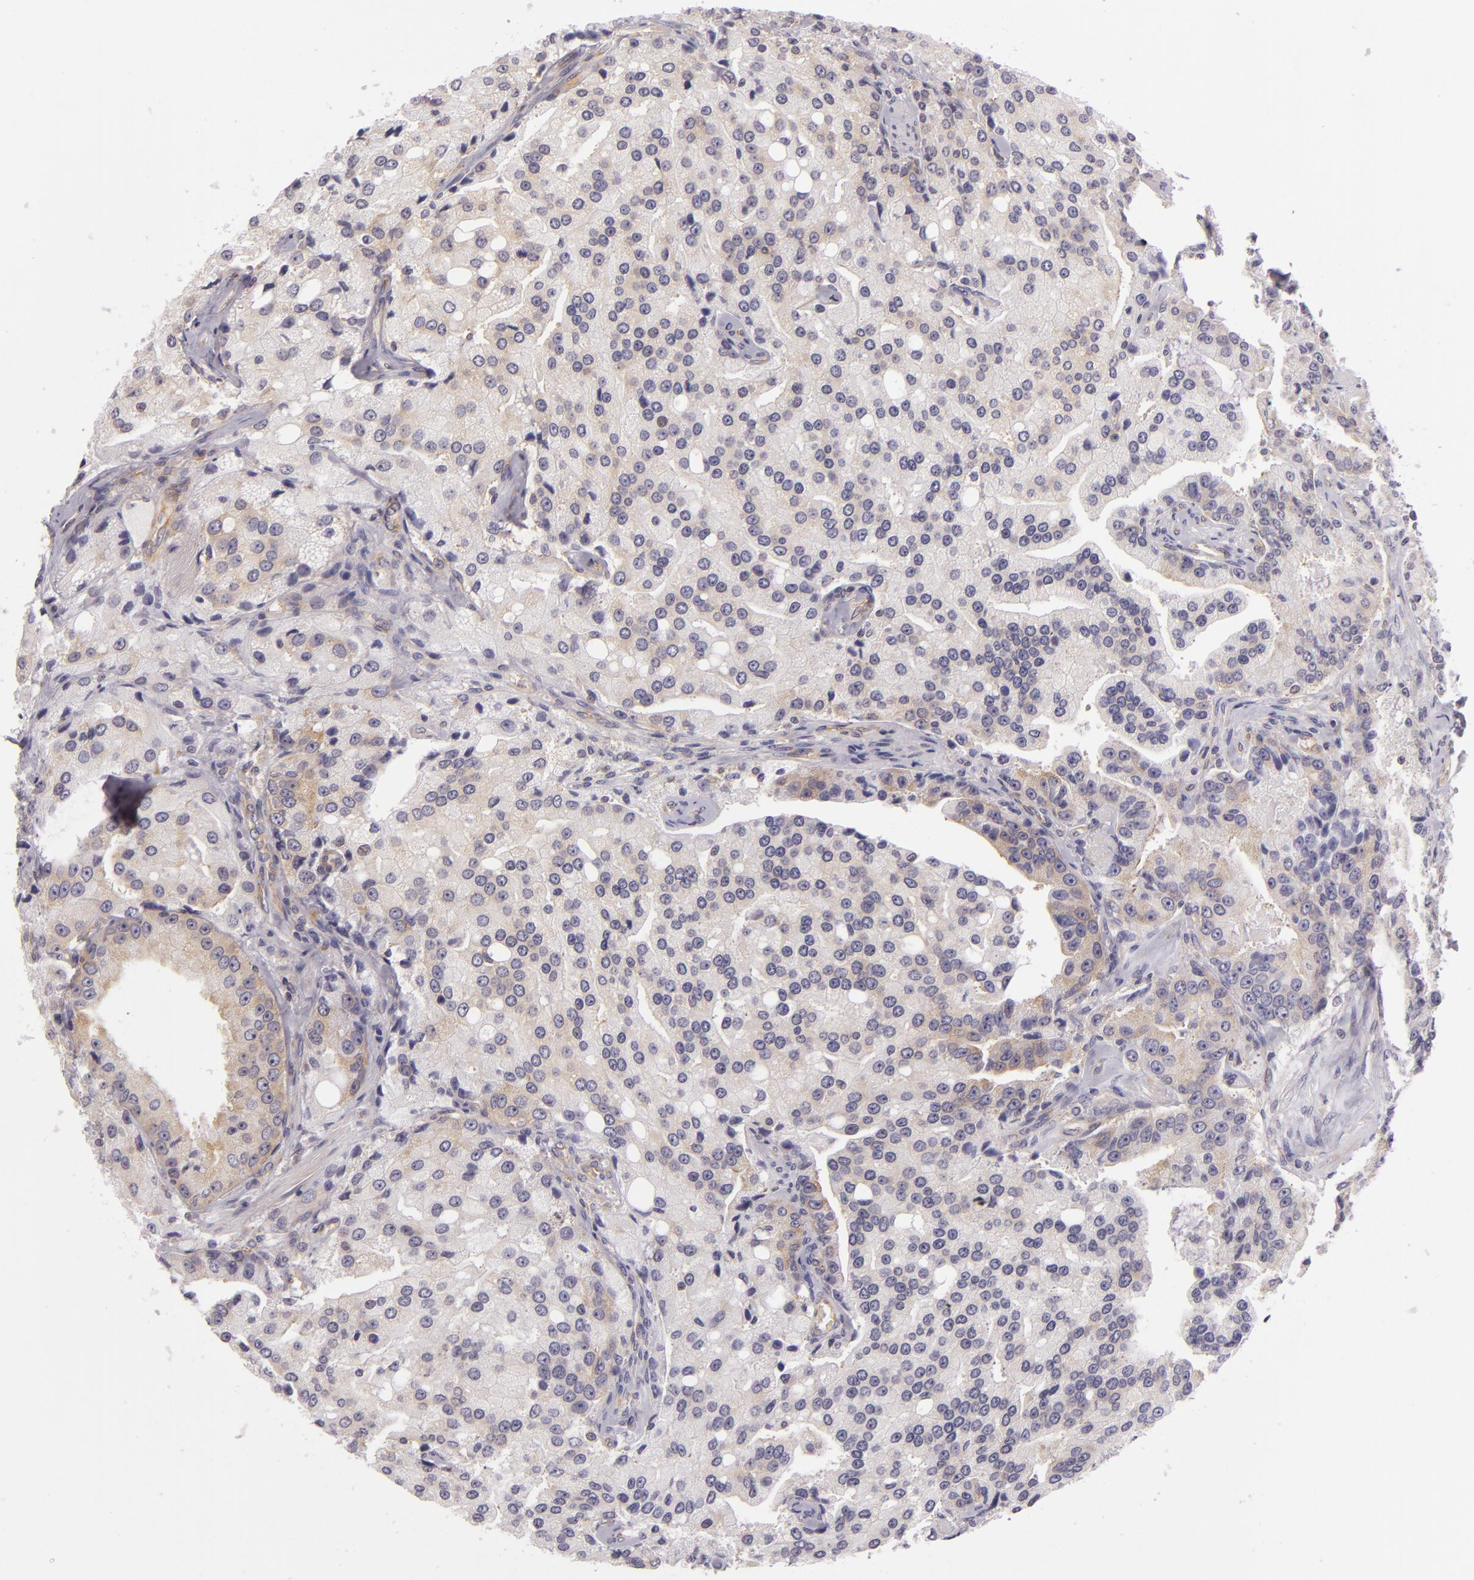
{"staining": {"intensity": "weak", "quantity": "<25%", "location": "cytoplasmic/membranous"}, "tissue": "prostate cancer", "cell_type": "Tumor cells", "image_type": "cancer", "snomed": [{"axis": "morphology", "description": "Adenocarcinoma, Medium grade"}, {"axis": "topography", "description": "Prostate"}], "caption": "Immunohistochemical staining of human prostate cancer (adenocarcinoma (medium-grade)) reveals no significant staining in tumor cells.", "gene": "UPF3B", "patient": {"sex": "male", "age": 72}}